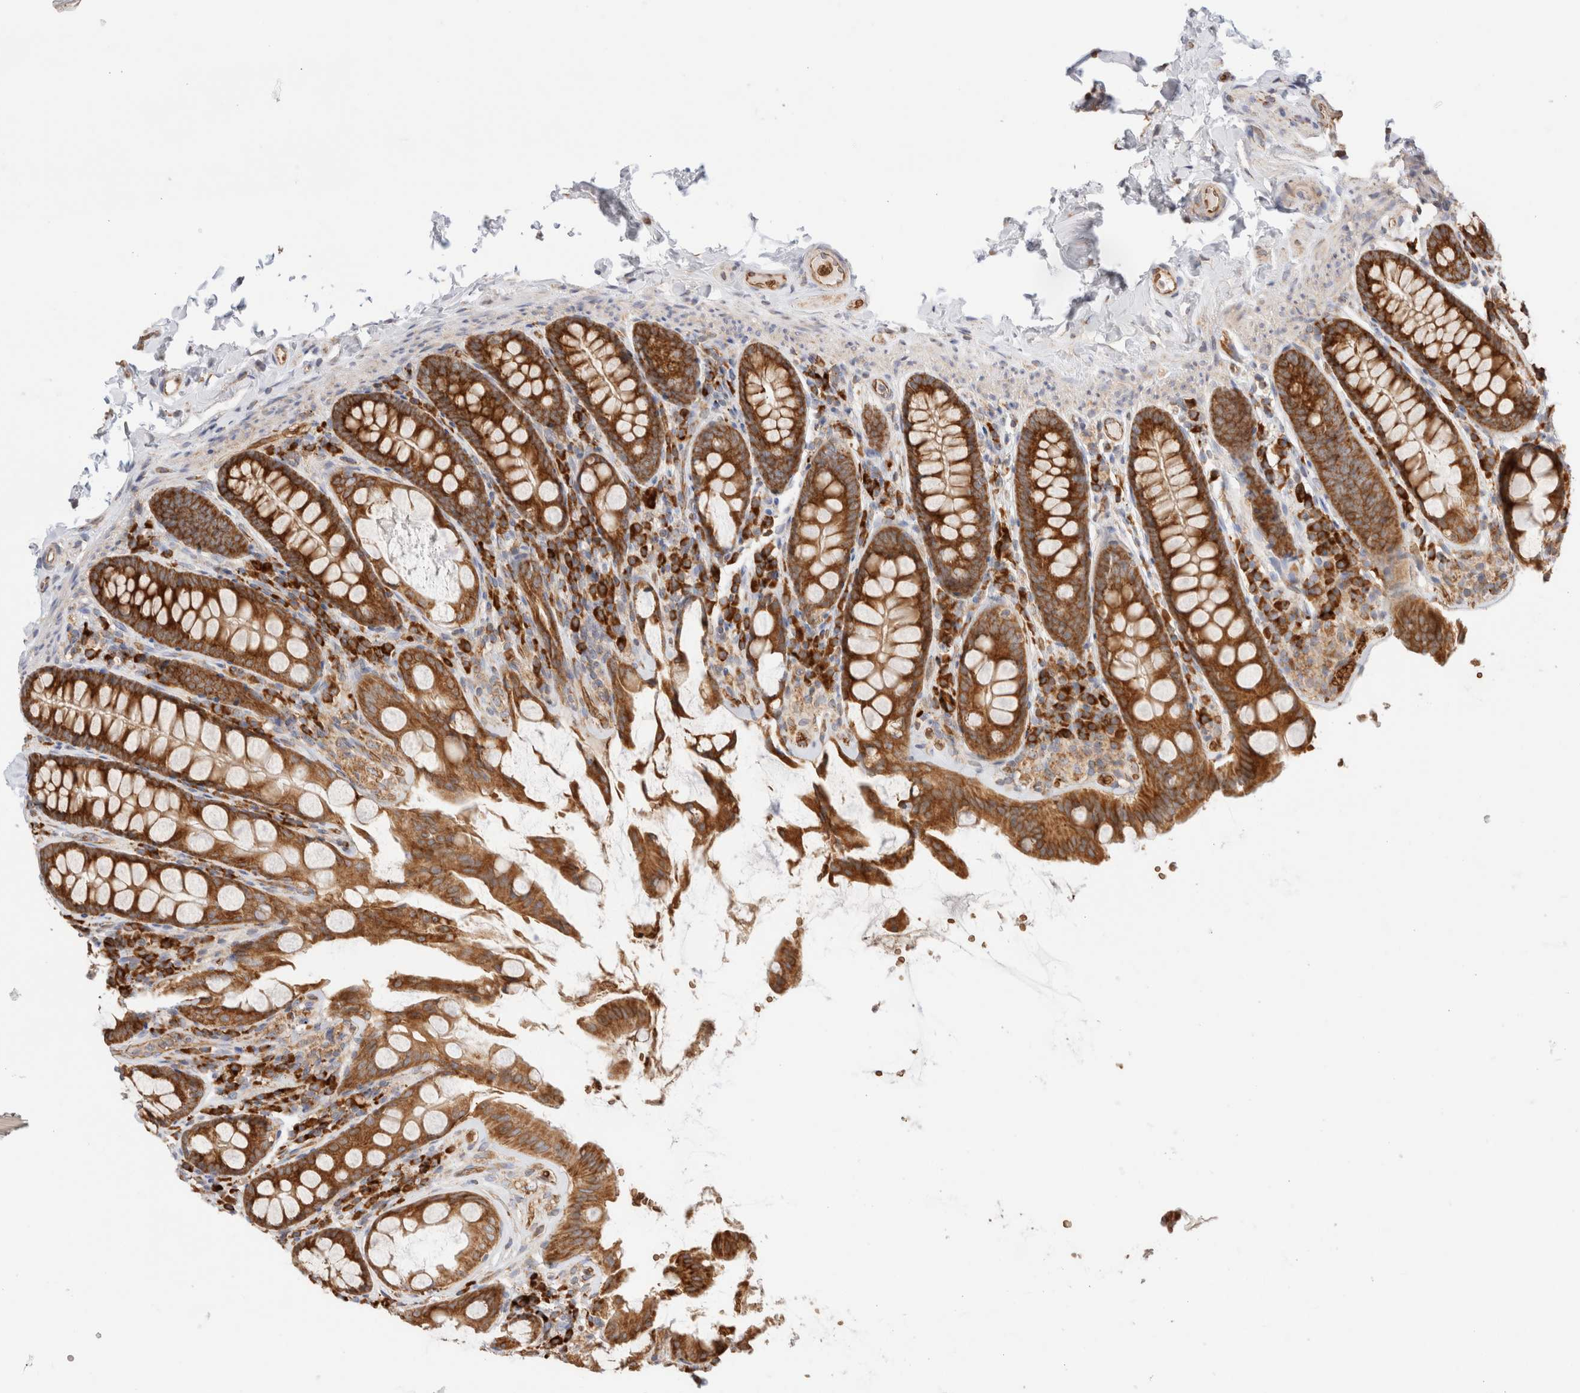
{"staining": {"intensity": "moderate", "quantity": "25%-75%", "location": "cytoplasmic/membranous"}, "tissue": "colon", "cell_type": "Endothelial cells", "image_type": "normal", "snomed": [{"axis": "morphology", "description": "Normal tissue, NOS"}, {"axis": "topography", "description": "Colon"}, {"axis": "topography", "description": "Peripheral nerve tissue"}], "caption": "An immunohistochemistry (IHC) micrograph of unremarkable tissue is shown. Protein staining in brown highlights moderate cytoplasmic/membranous positivity in colon within endothelial cells.", "gene": "UTS2B", "patient": {"sex": "female", "age": 61}}